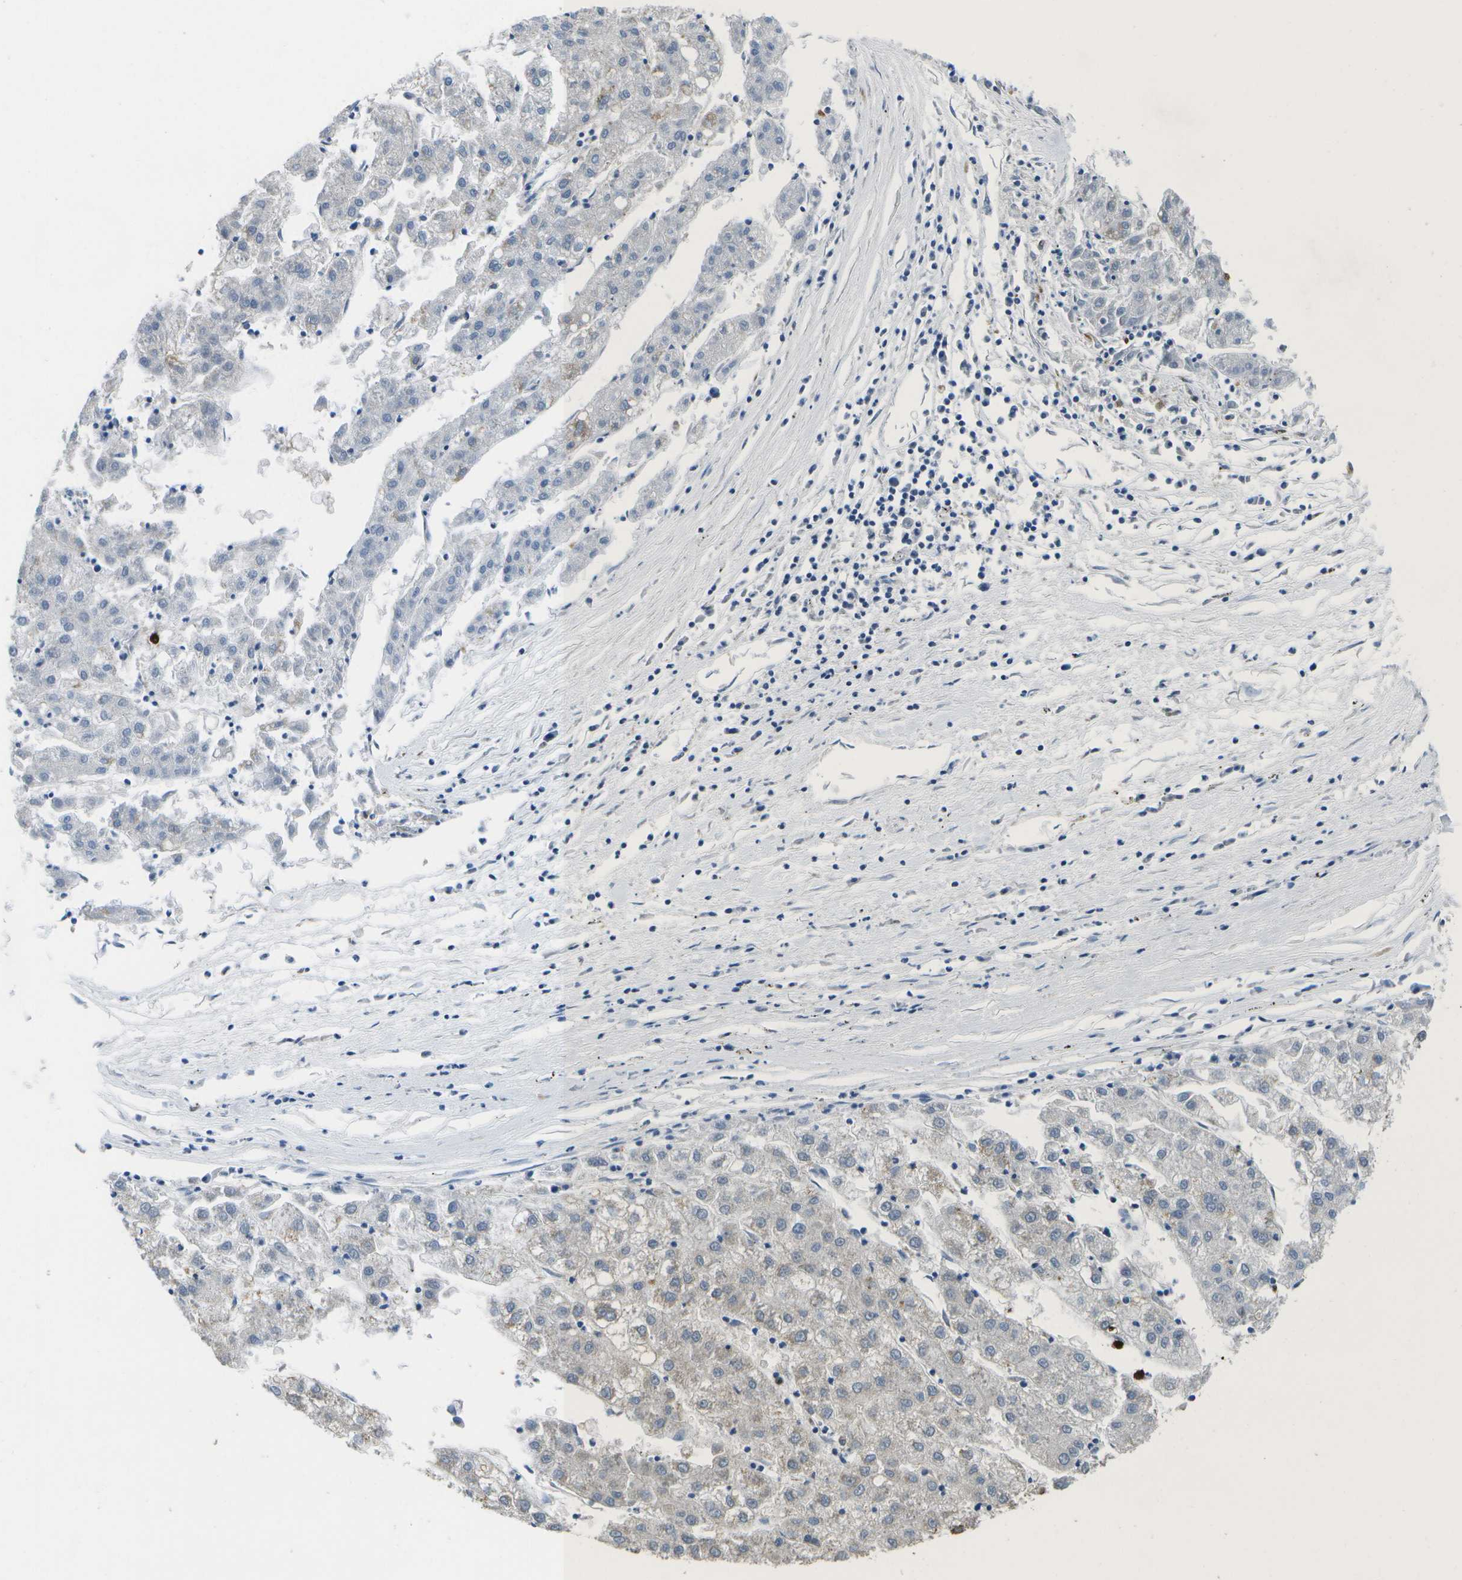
{"staining": {"intensity": "negative", "quantity": "none", "location": "none"}, "tissue": "liver cancer", "cell_type": "Tumor cells", "image_type": "cancer", "snomed": [{"axis": "morphology", "description": "Carcinoma, Hepatocellular, NOS"}, {"axis": "topography", "description": "Liver"}], "caption": "Protein analysis of hepatocellular carcinoma (liver) reveals no significant positivity in tumor cells.", "gene": "GALNT15", "patient": {"sex": "male", "age": 72}}